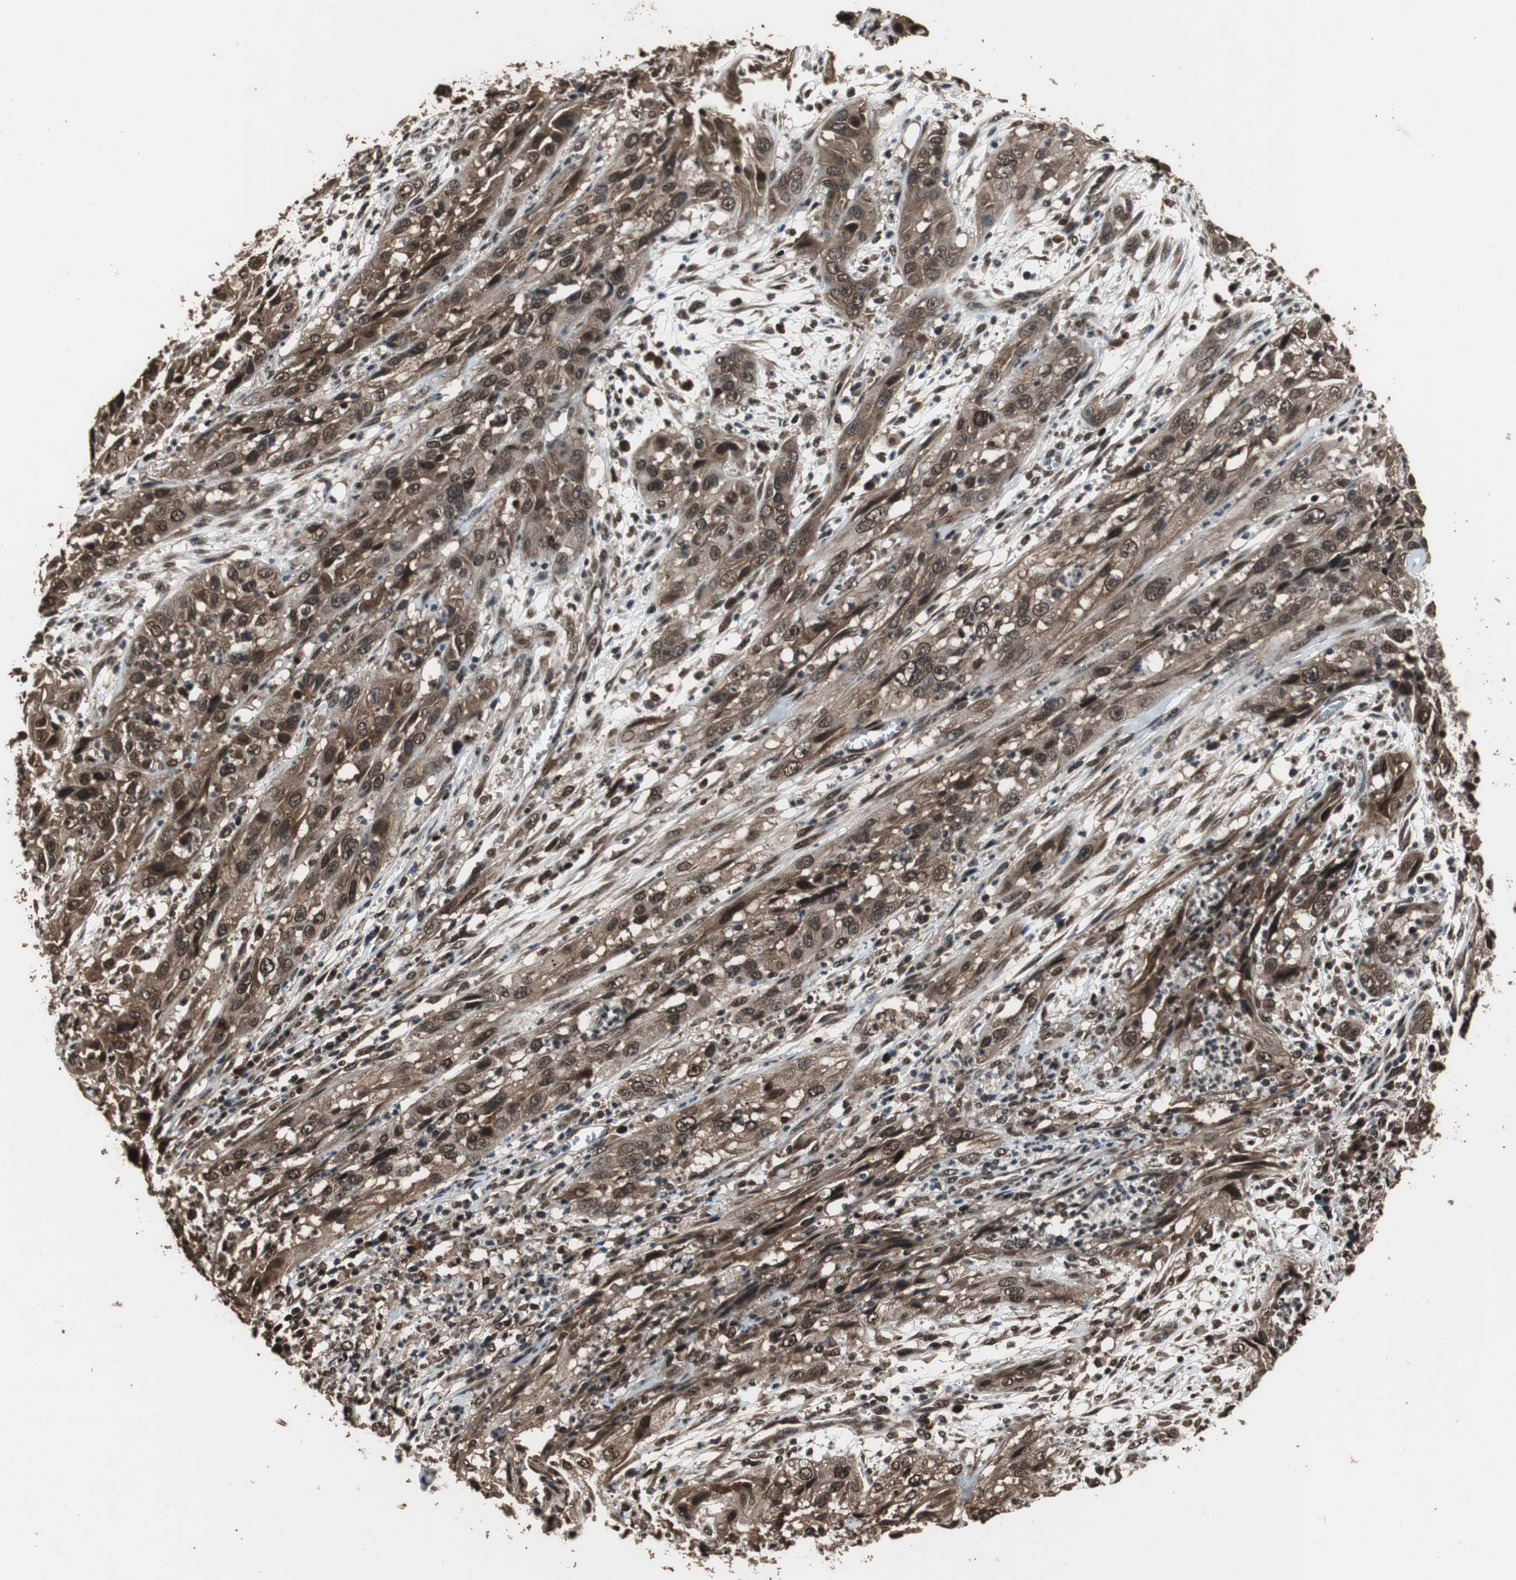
{"staining": {"intensity": "strong", "quantity": ">75%", "location": "cytoplasmic/membranous,nuclear"}, "tissue": "cervical cancer", "cell_type": "Tumor cells", "image_type": "cancer", "snomed": [{"axis": "morphology", "description": "Squamous cell carcinoma, NOS"}, {"axis": "topography", "description": "Cervix"}], "caption": "The micrograph shows a brown stain indicating the presence of a protein in the cytoplasmic/membranous and nuclear of tumor cells in cervical cancer. (IHC, brightfield microscopy, high magnification).", "gene": "ZNF18", "patient": {"sex": "female", "age": 32}}